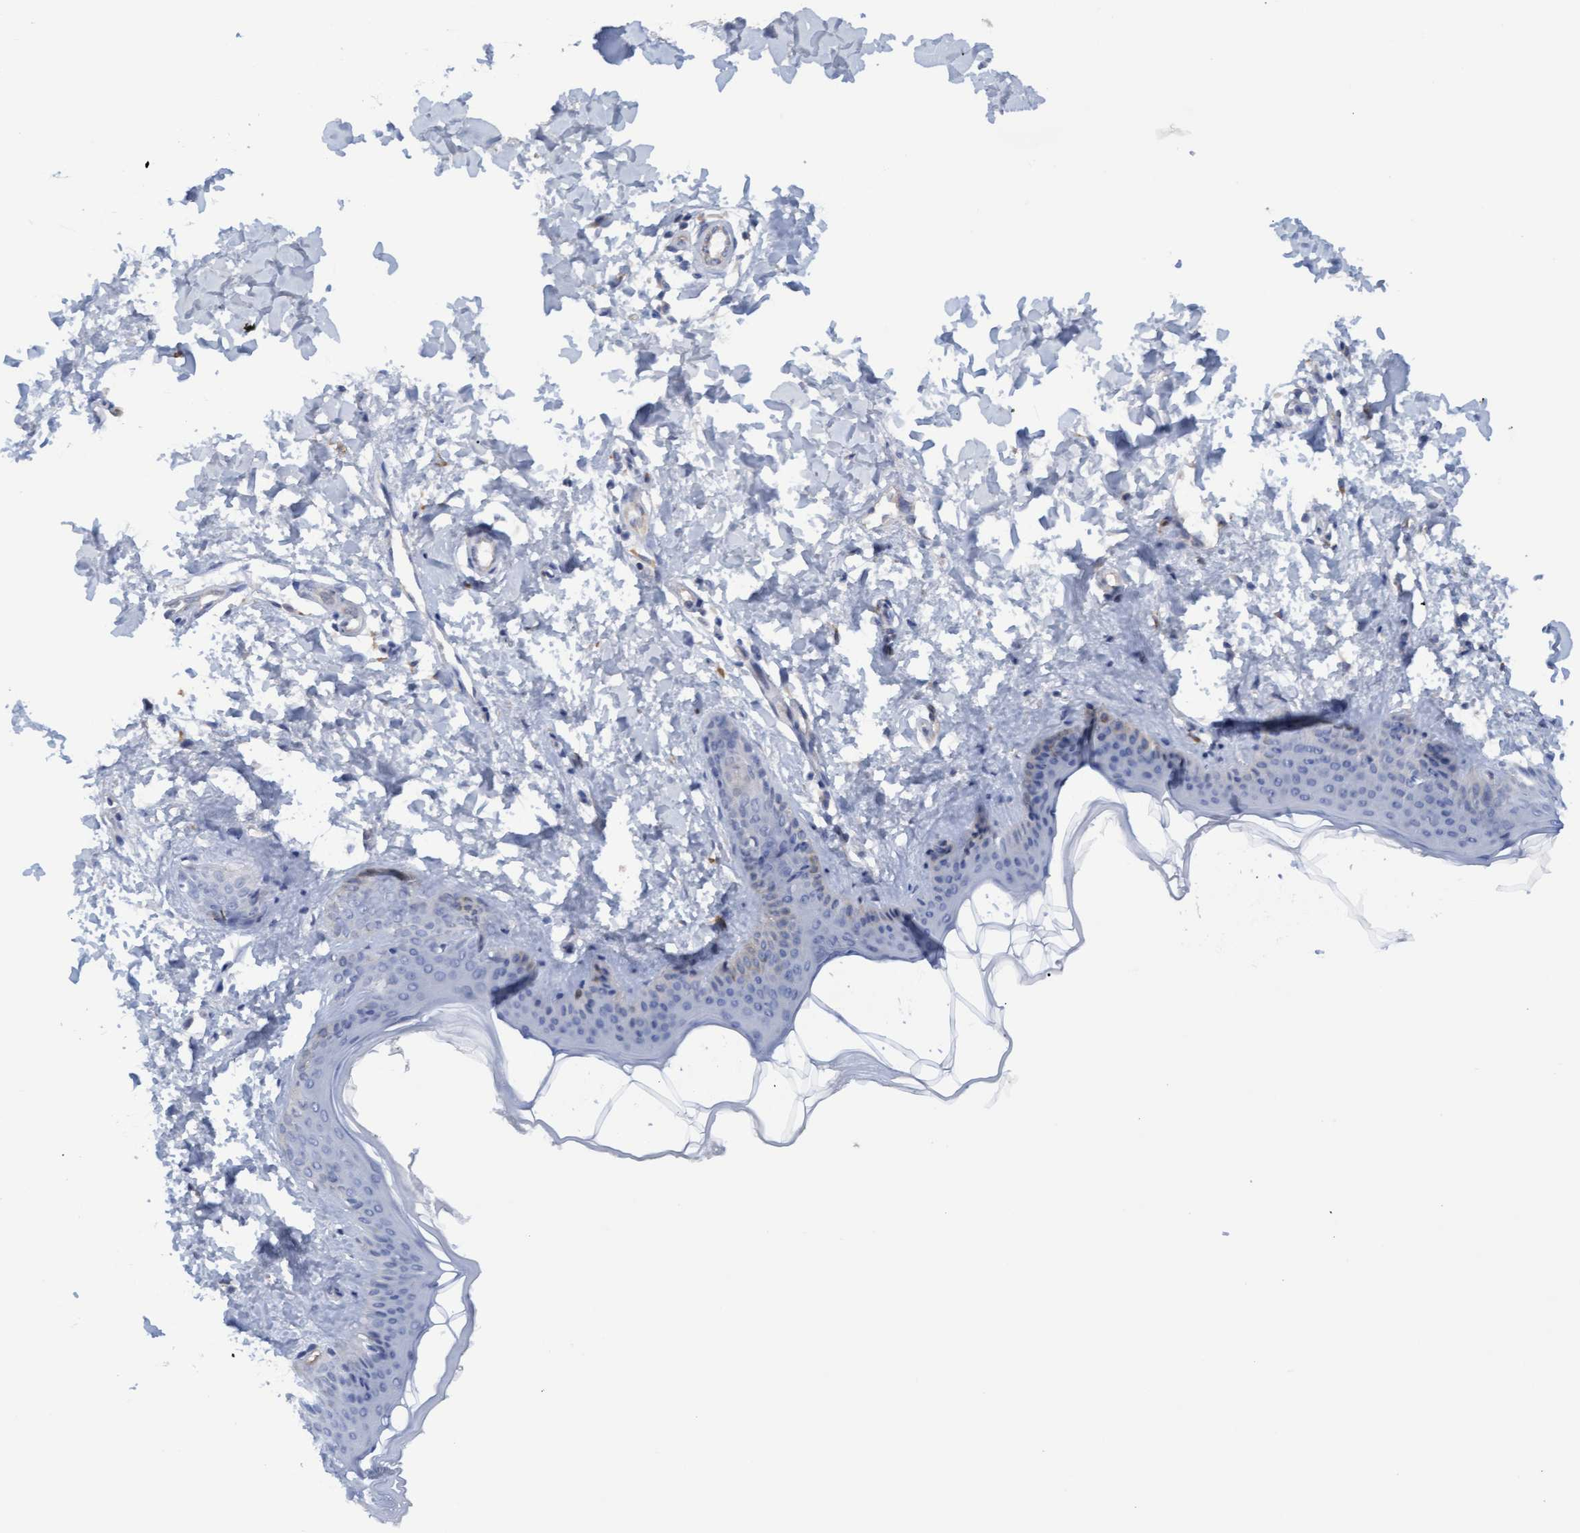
{"staining": {"intensity": "negative", "quantity": "none", "location": "none"}, "tissue": "skin", "cell_type": "Fibroblasts", "image_type": "normal", "snomed": [{"axis": "morphology", "description": "Normal tissue, NOS"}, {"axis": "topography", "description": "Skin"}], "caption": "IHC of benign skin displays no positivity in fibroblasts. (Brightfield microscopy of DAB (3,3'-diaminobenzidine) IHC at high magnification).", "gene": "STXBP1", "patient": {"sex": "female", "age": 17}}